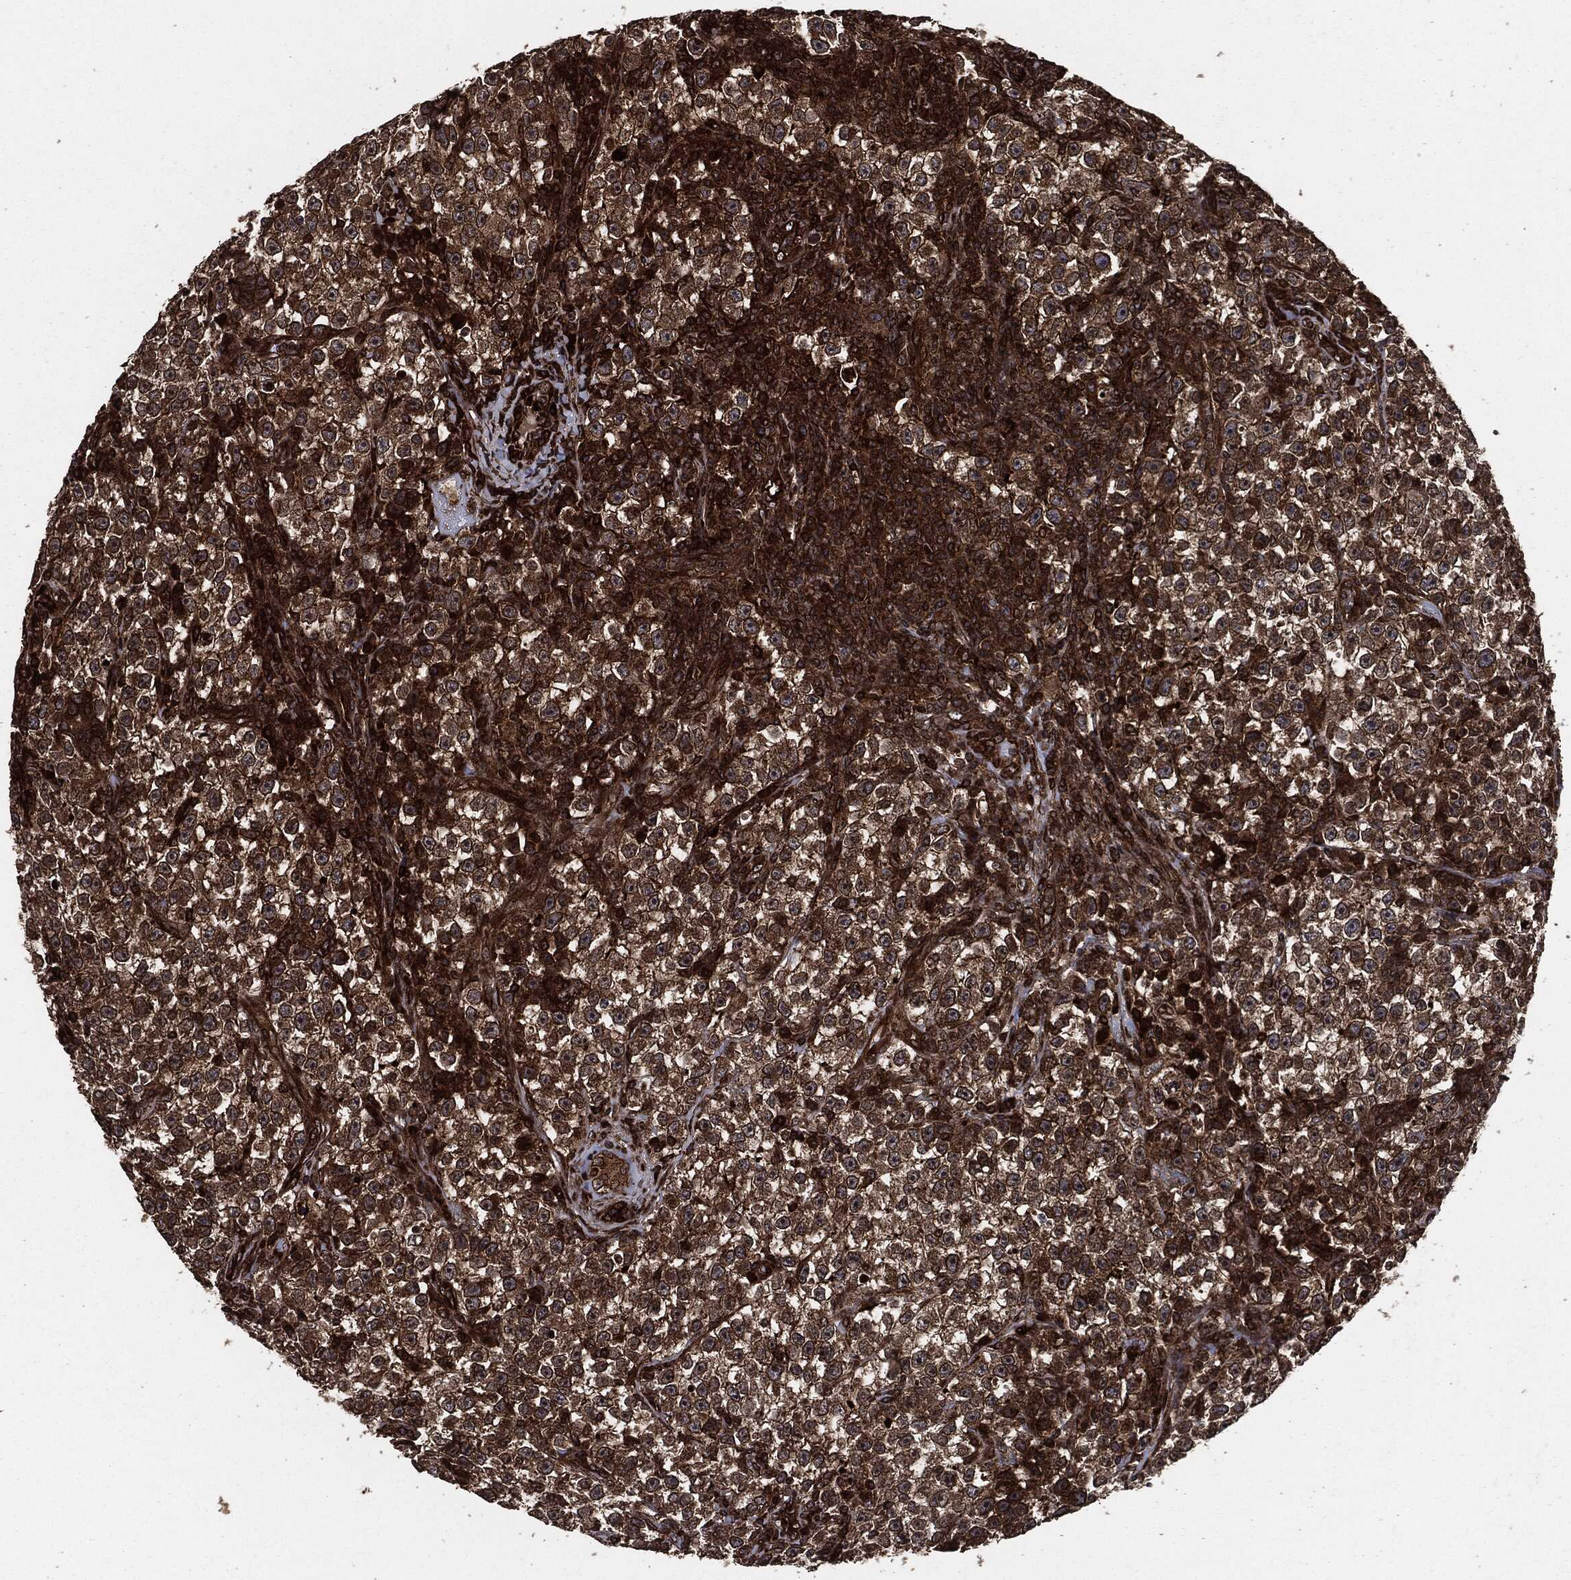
{"staining": {"intensity": "moderate", "quantity": ">75%", "location": "cytoplasmic/membranous"}, "tissue": "testis cancer", "cell_type": "Tumor cells", "image_type": "cancer", "snomed": [{"axis": "morphology", "description": "Seminoma, NOS"}, {"axis": "topography", "description": "Testis"}], "caption": "Immunohistochemistry image of human testis seminoma stained for a protein (brown), which shows medium levels of moderate cytoplasmic/membranous positivity in approximately >75% of tumor cells.", "gene": "IFIT1", "patient": {"sex": "male", "age": 22}}